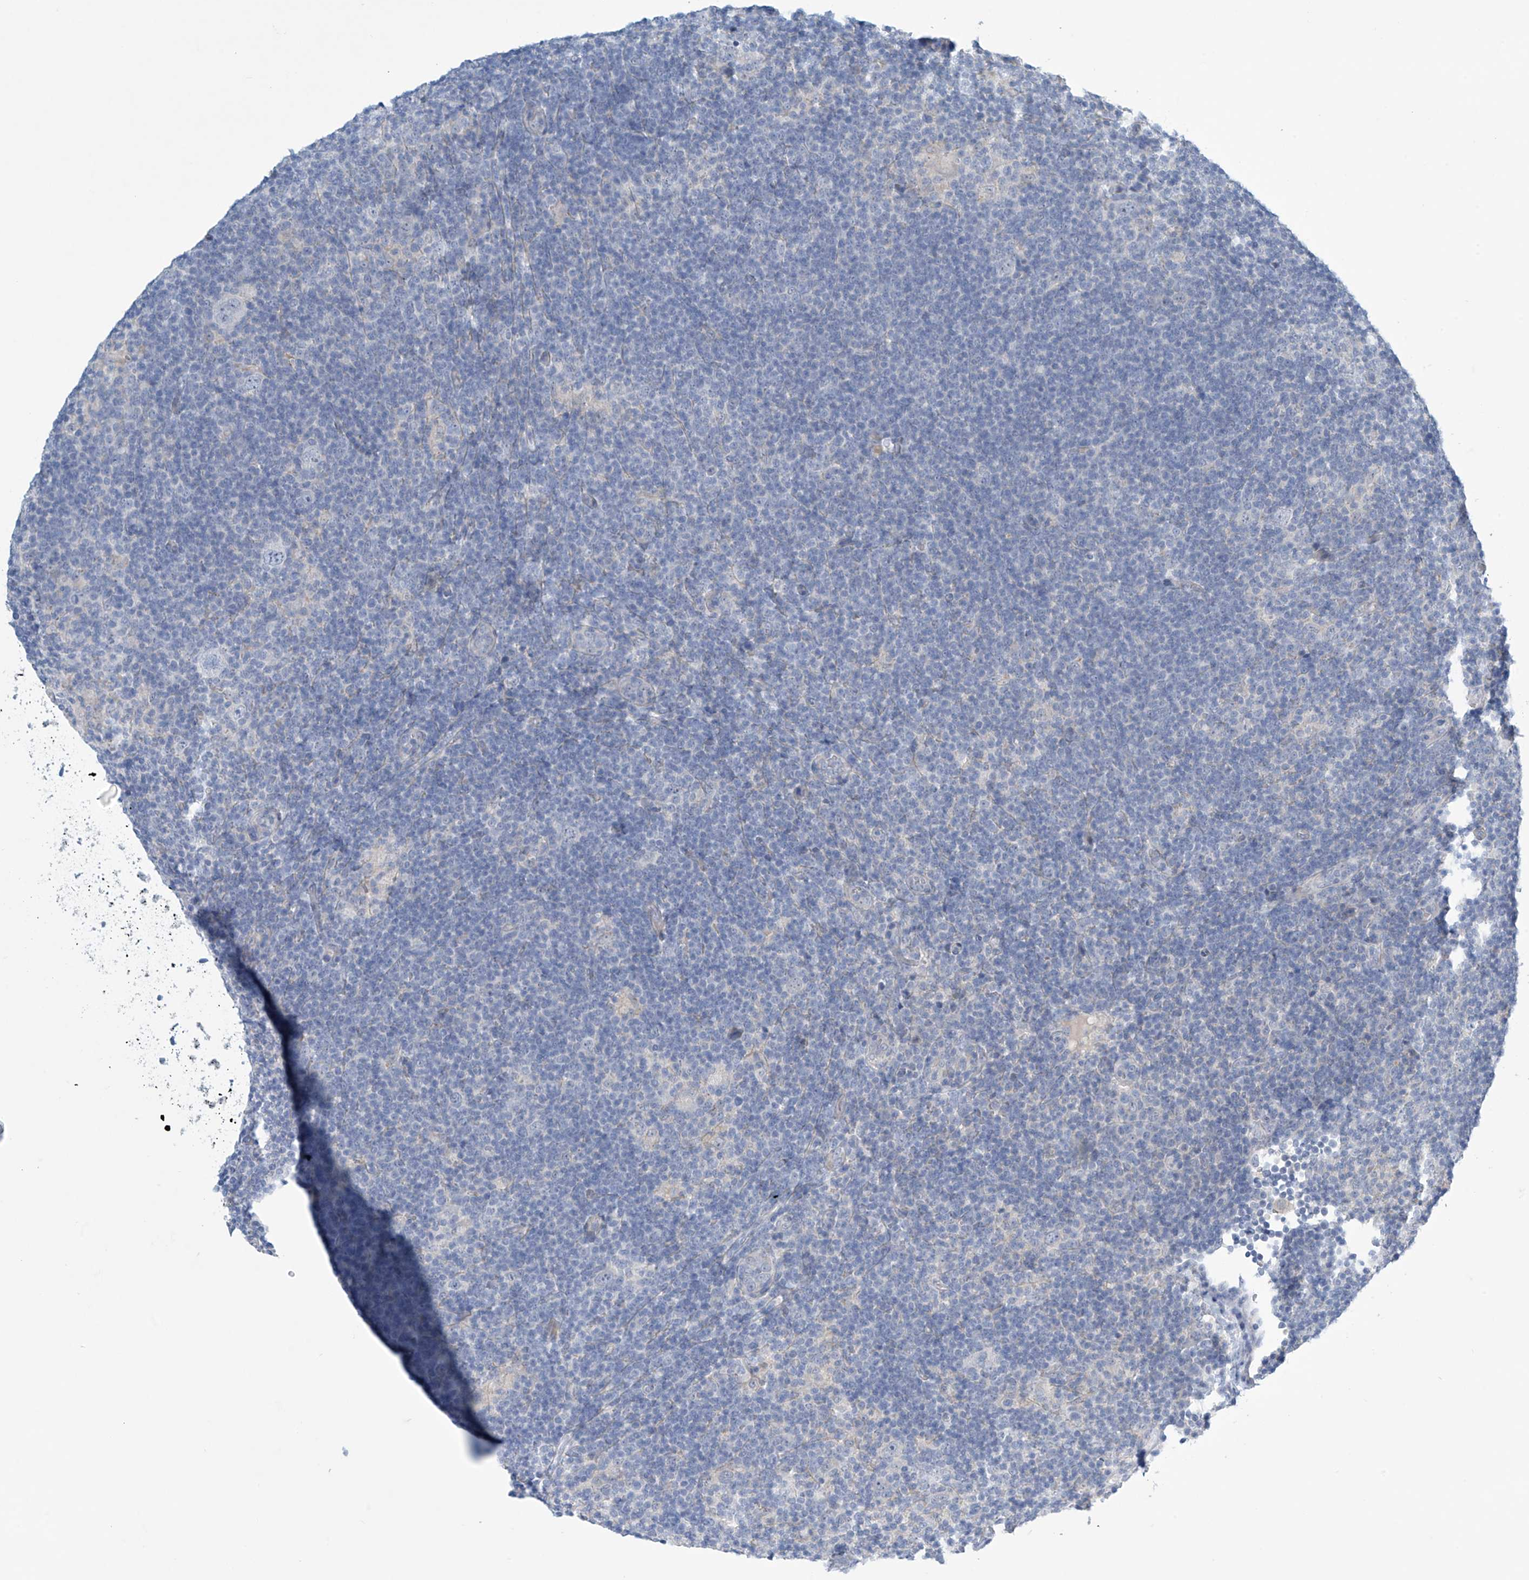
{"staining": {"intensity": "negative", "quantity": "none", "location": "none"}, "tissue": "lymphoma", "cell_type": "Tumor cells", "image_type": "cancer", "snomed": [{"axis": "morphology", "description": "Hodgkin's disease, NOS"}, {"axis": "topography", "description": "Lymph node"}], "caption": "Immunohistochemistry photomicrograph of neoplastic tissue: Hodgkin's disease stained with DAB (3,3'-diaminobenzidine) exhibits no significant protein expression in tumor cells. (DAB IHC visualized using brightfield microscopy, high magnification).", "gene": "SLC35A5", "patient": {"sex": "female", "age": 57}}